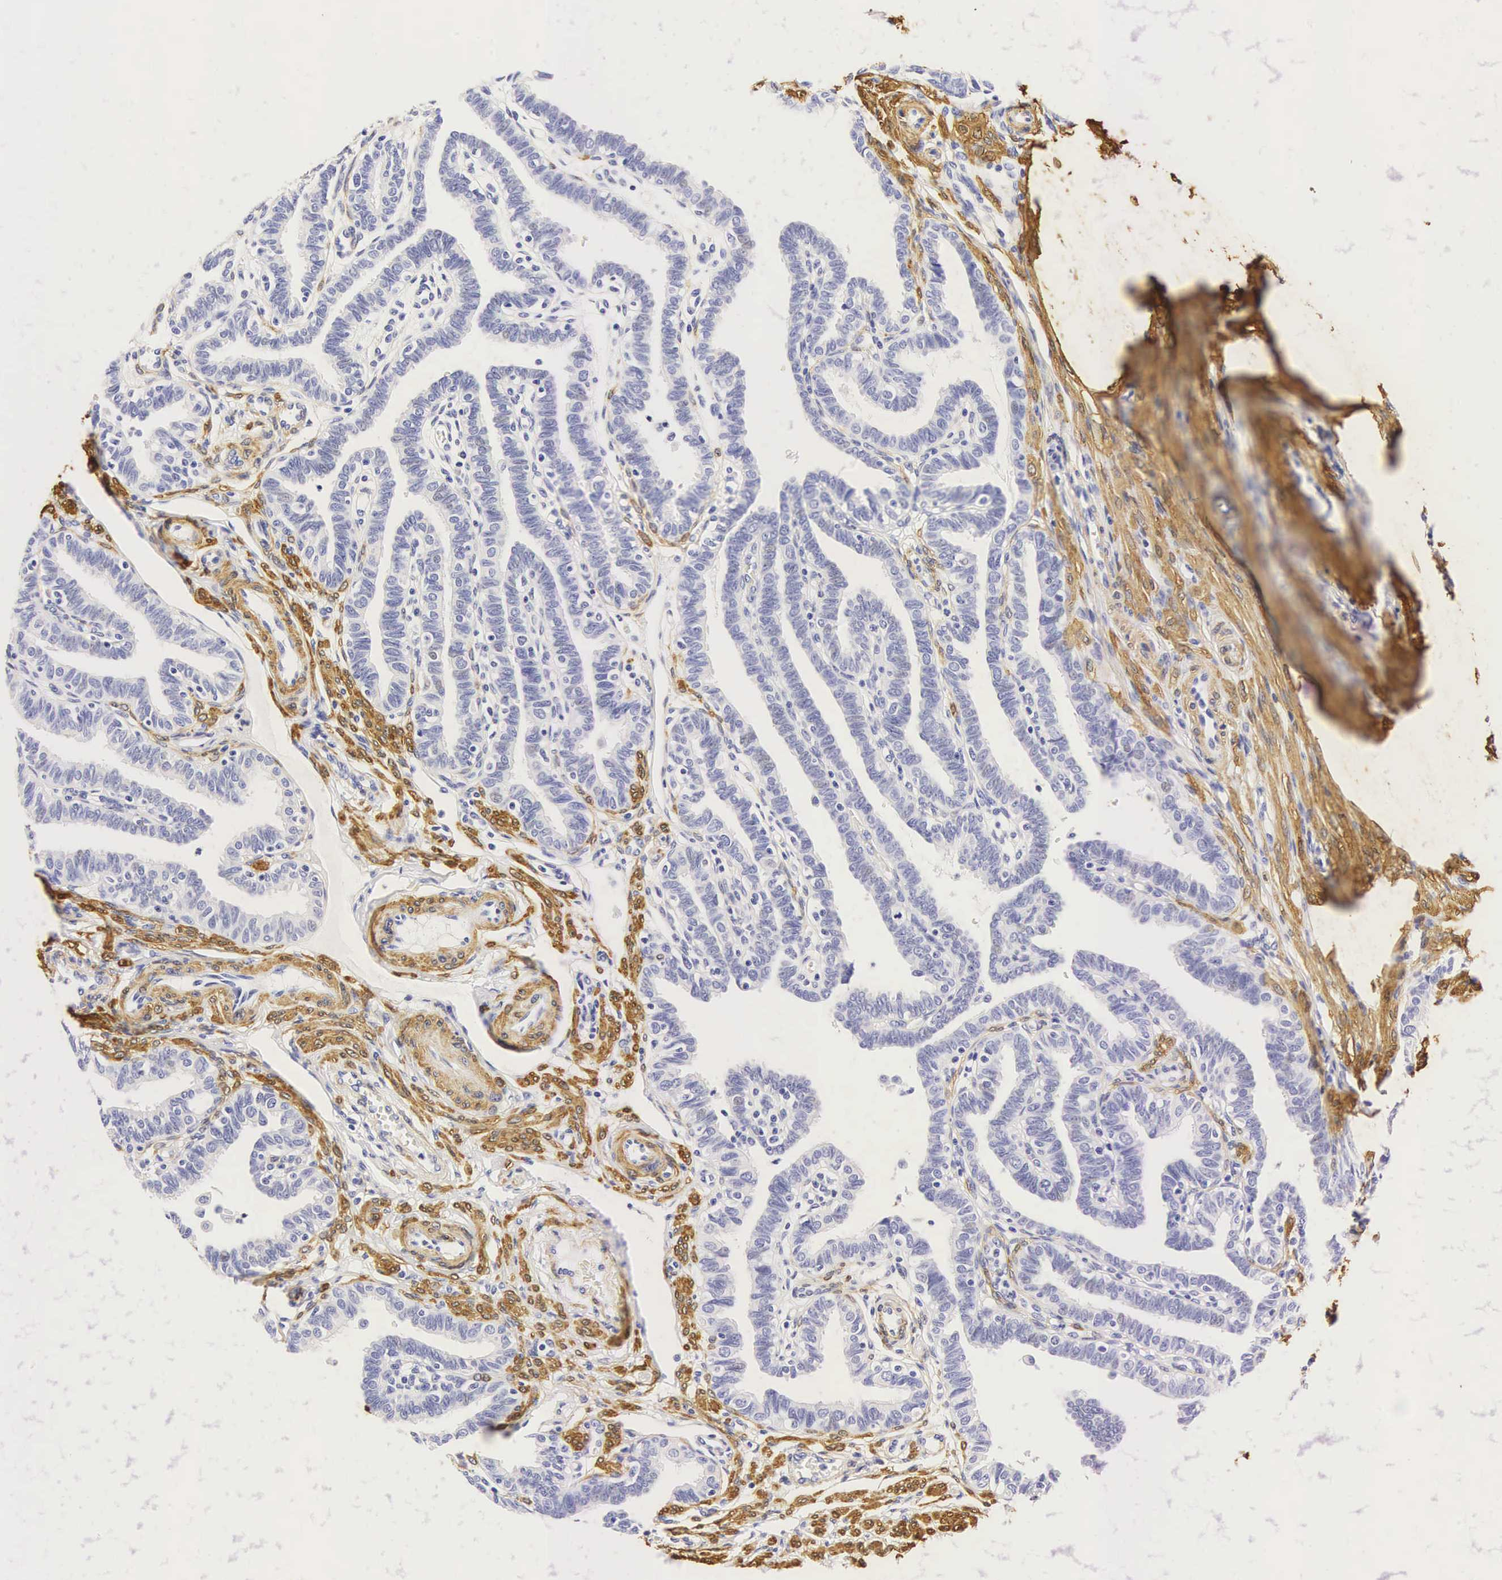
{"staining": {"intensity": "negative", "quantity": "none", "location": "none"}, "tissue": "fallopian tube", "cell_type": "Glandular cells", "image_type": "normal", "snomed": [{"axis": "morphology", "description": "Normal tissue, NOS"}, {"axis": "topography", "description": "Fallopian tube"}], "caption": "A high-resolution micrograph shows IHC staining of benign fallopian tube, which reveals no significant staining in glandular cells.", "gene": "CNN1", "patient": {"sex": "female", "age": 41}}